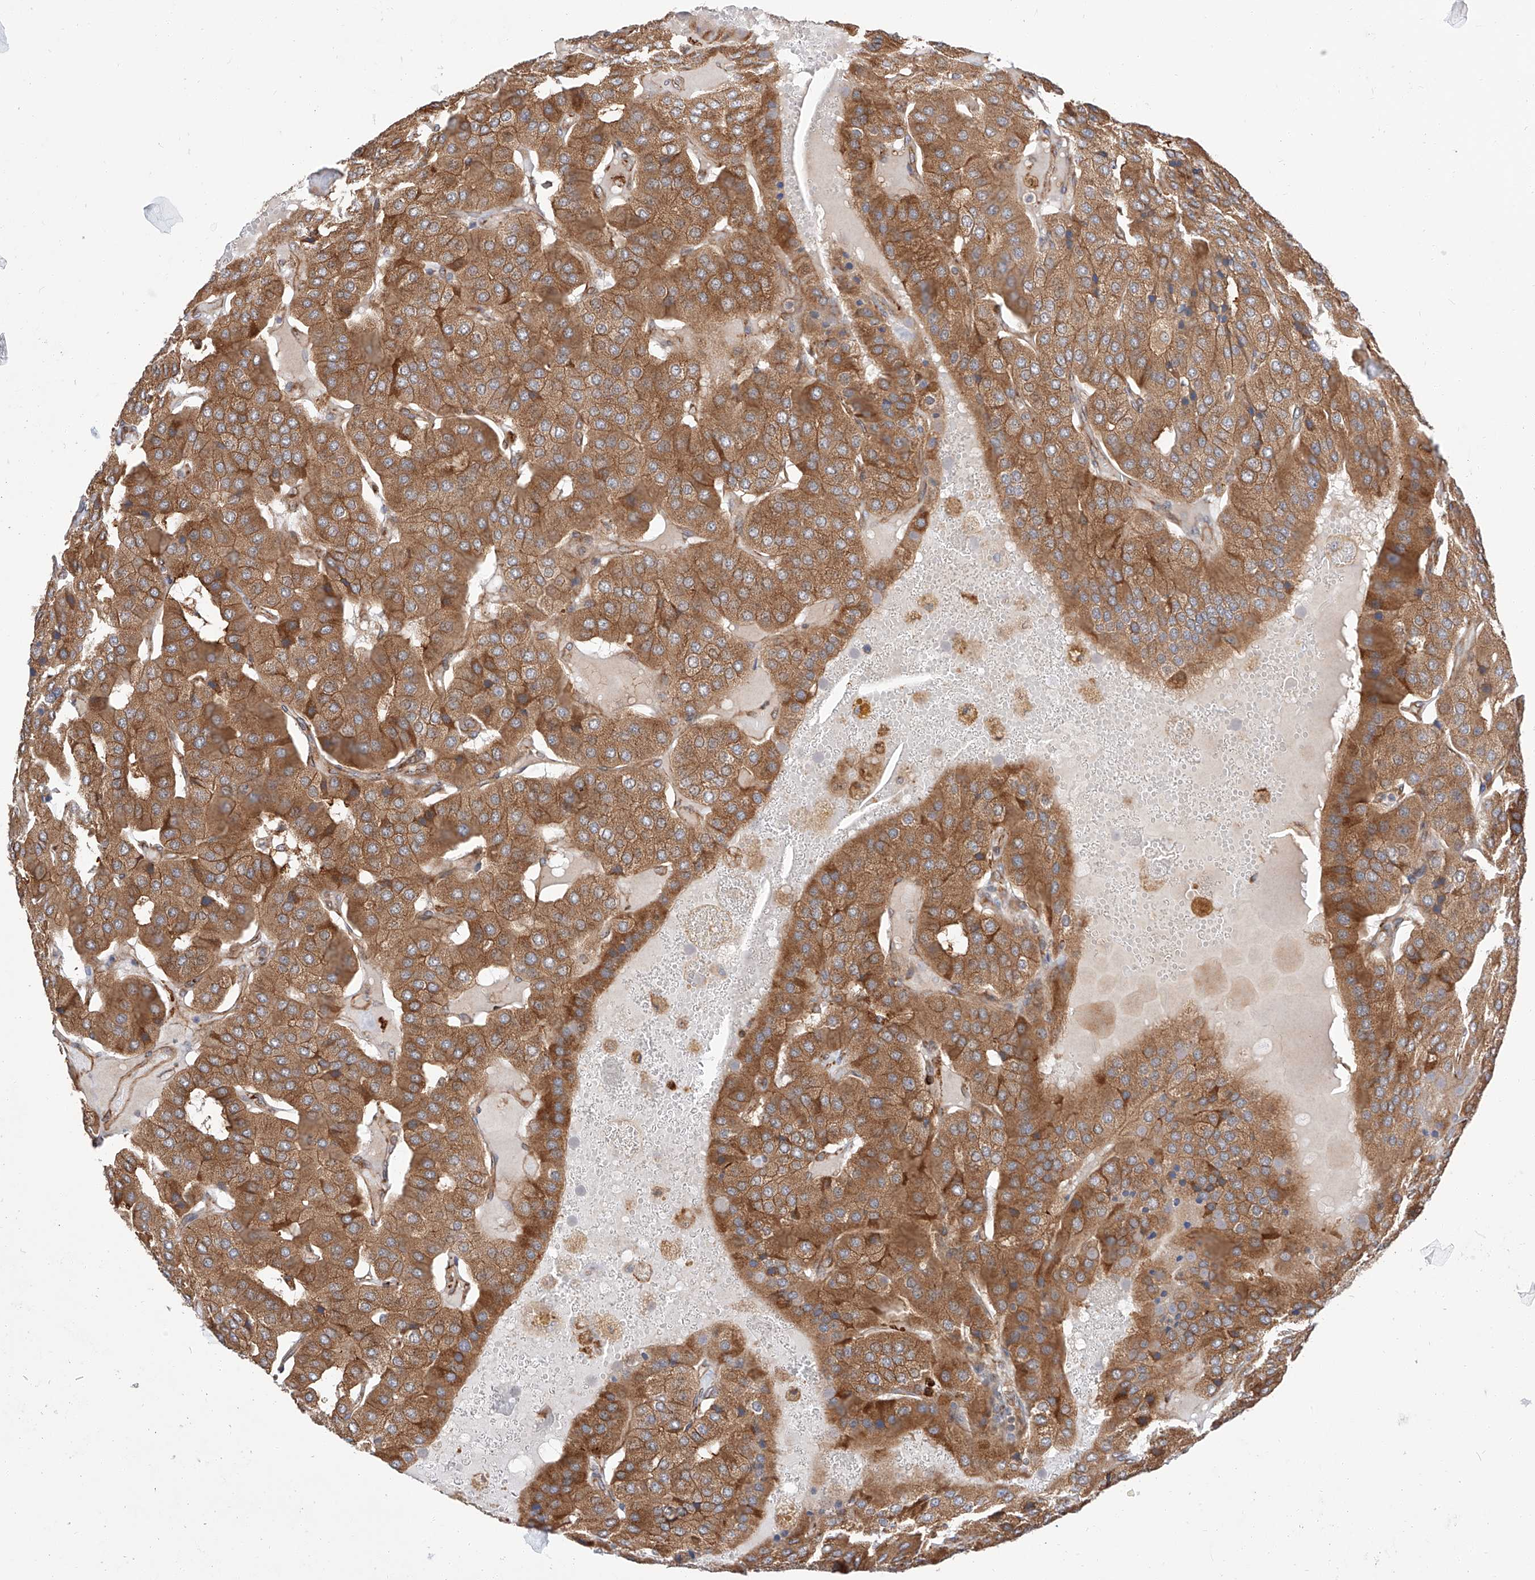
{"staining": {"intensity": "moderate", "quantity": ">75%", "location": "cytoplasmic/membranous"}, "tissue": "parathyroid gland", "cell_type": "Glandular cells", "image_type": "normal", "snomed": [{"axis": "morphology", "description": "Normal tissue, NOS"}, {"axis": "morphology", "description": "Adenoma, NOS"}, {"axis": "topography", "description": "Parathyroid gland"}], "caption": "Parathyroid gland stained with immunohistochemistry displays moderate cytoplasmic/membranous expression in approximately >75% of glandular cells.", "gene": "ISCA2", "patient": {"sex": "female", "age": 86}}